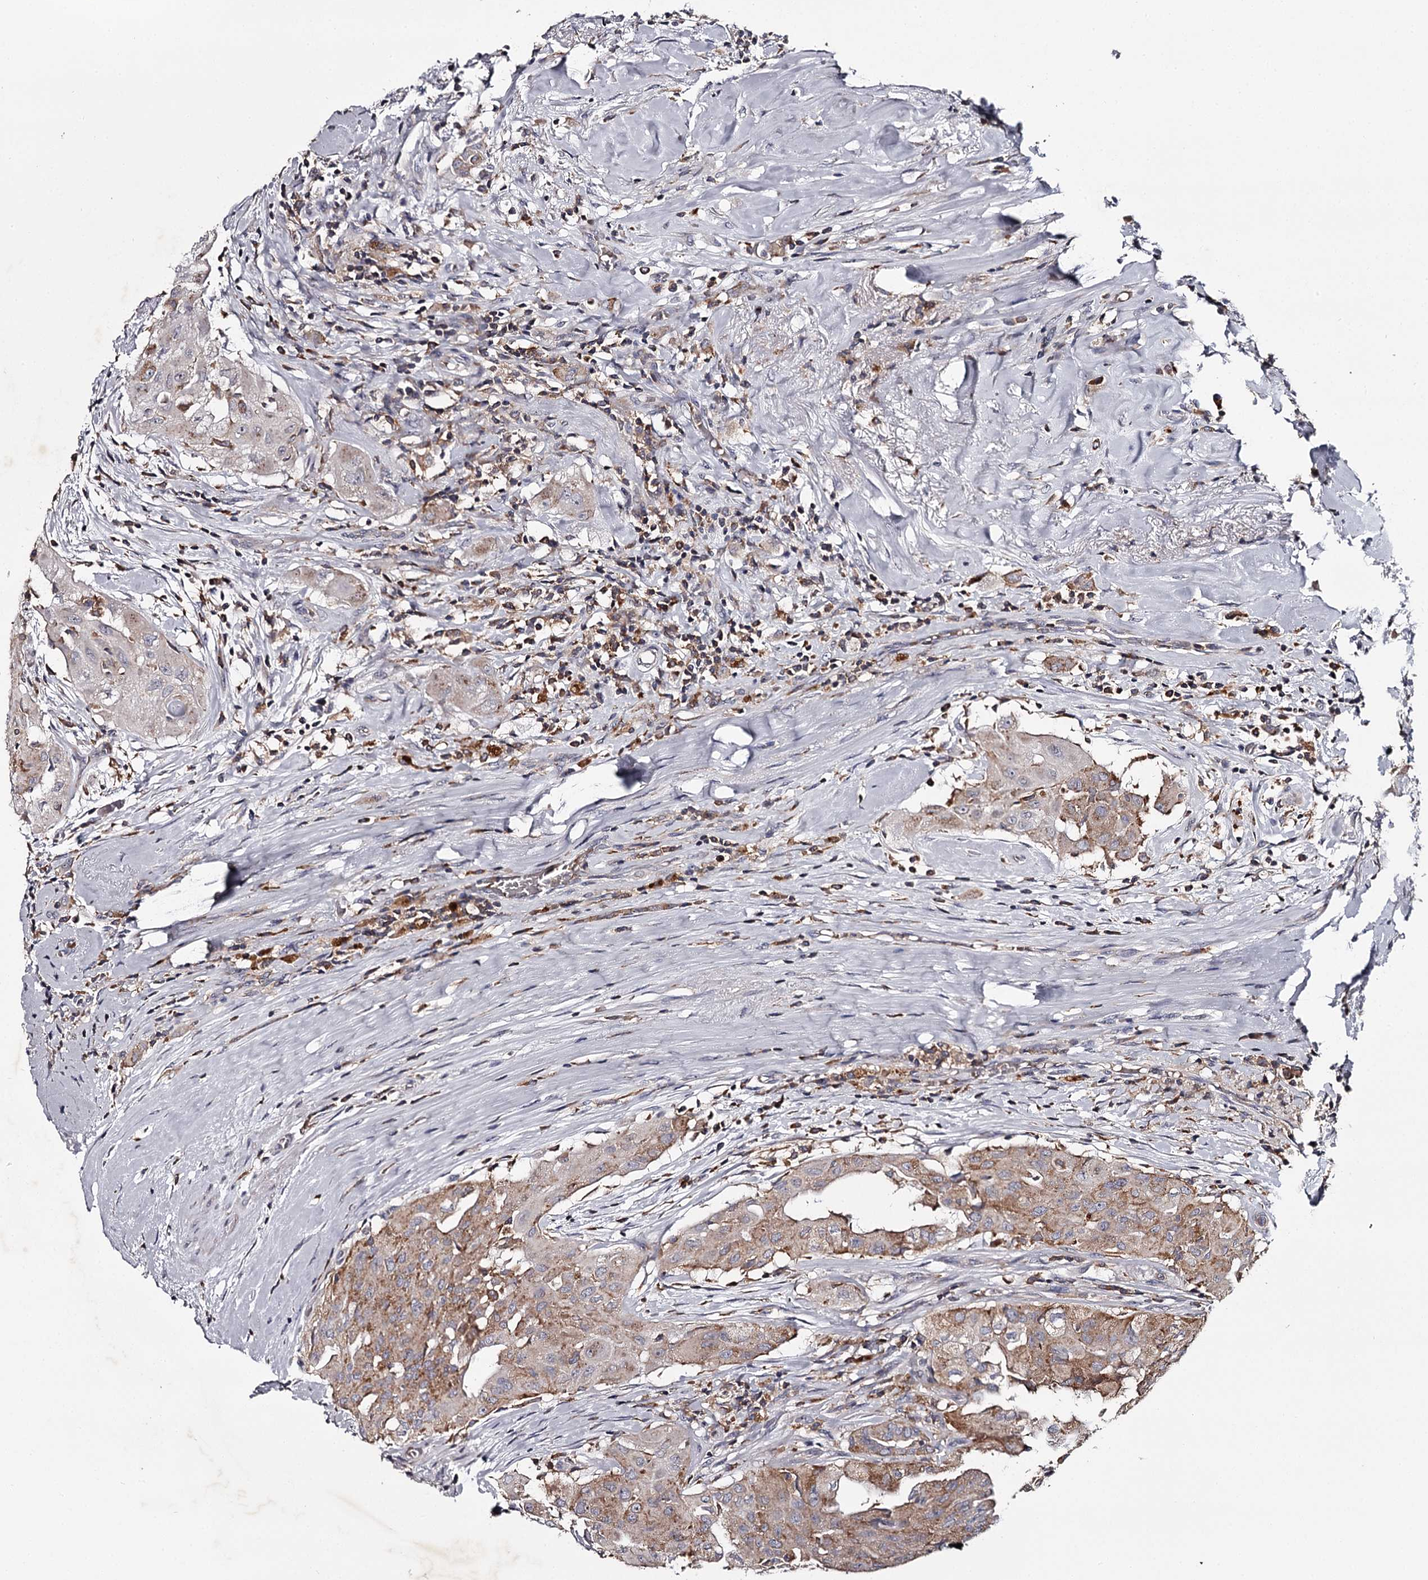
{"staining": {"intensity": "moderate", "quantity": "25%-75%", "location": "cytoplasmic/membranous"}, "tissue": "thyroid cancer", "cell_type": "Tumor cells", "image_type": "cancer", "snomed": [{"axis": "morphology", "description": "Papillary adenocarcinoma, NOS"}, {"axis": "topography", "description": "Thyroid gland"}], "caption": "Thyroid cancer (papillary adenocarcinoma) stained with a brown dye exhibits moderate cytoplasmic/membranous positive expression in approximately 25%-75% of tumor cells.", "gene": "RASSF6", "patient": {"sex": "female", "age": 59}}